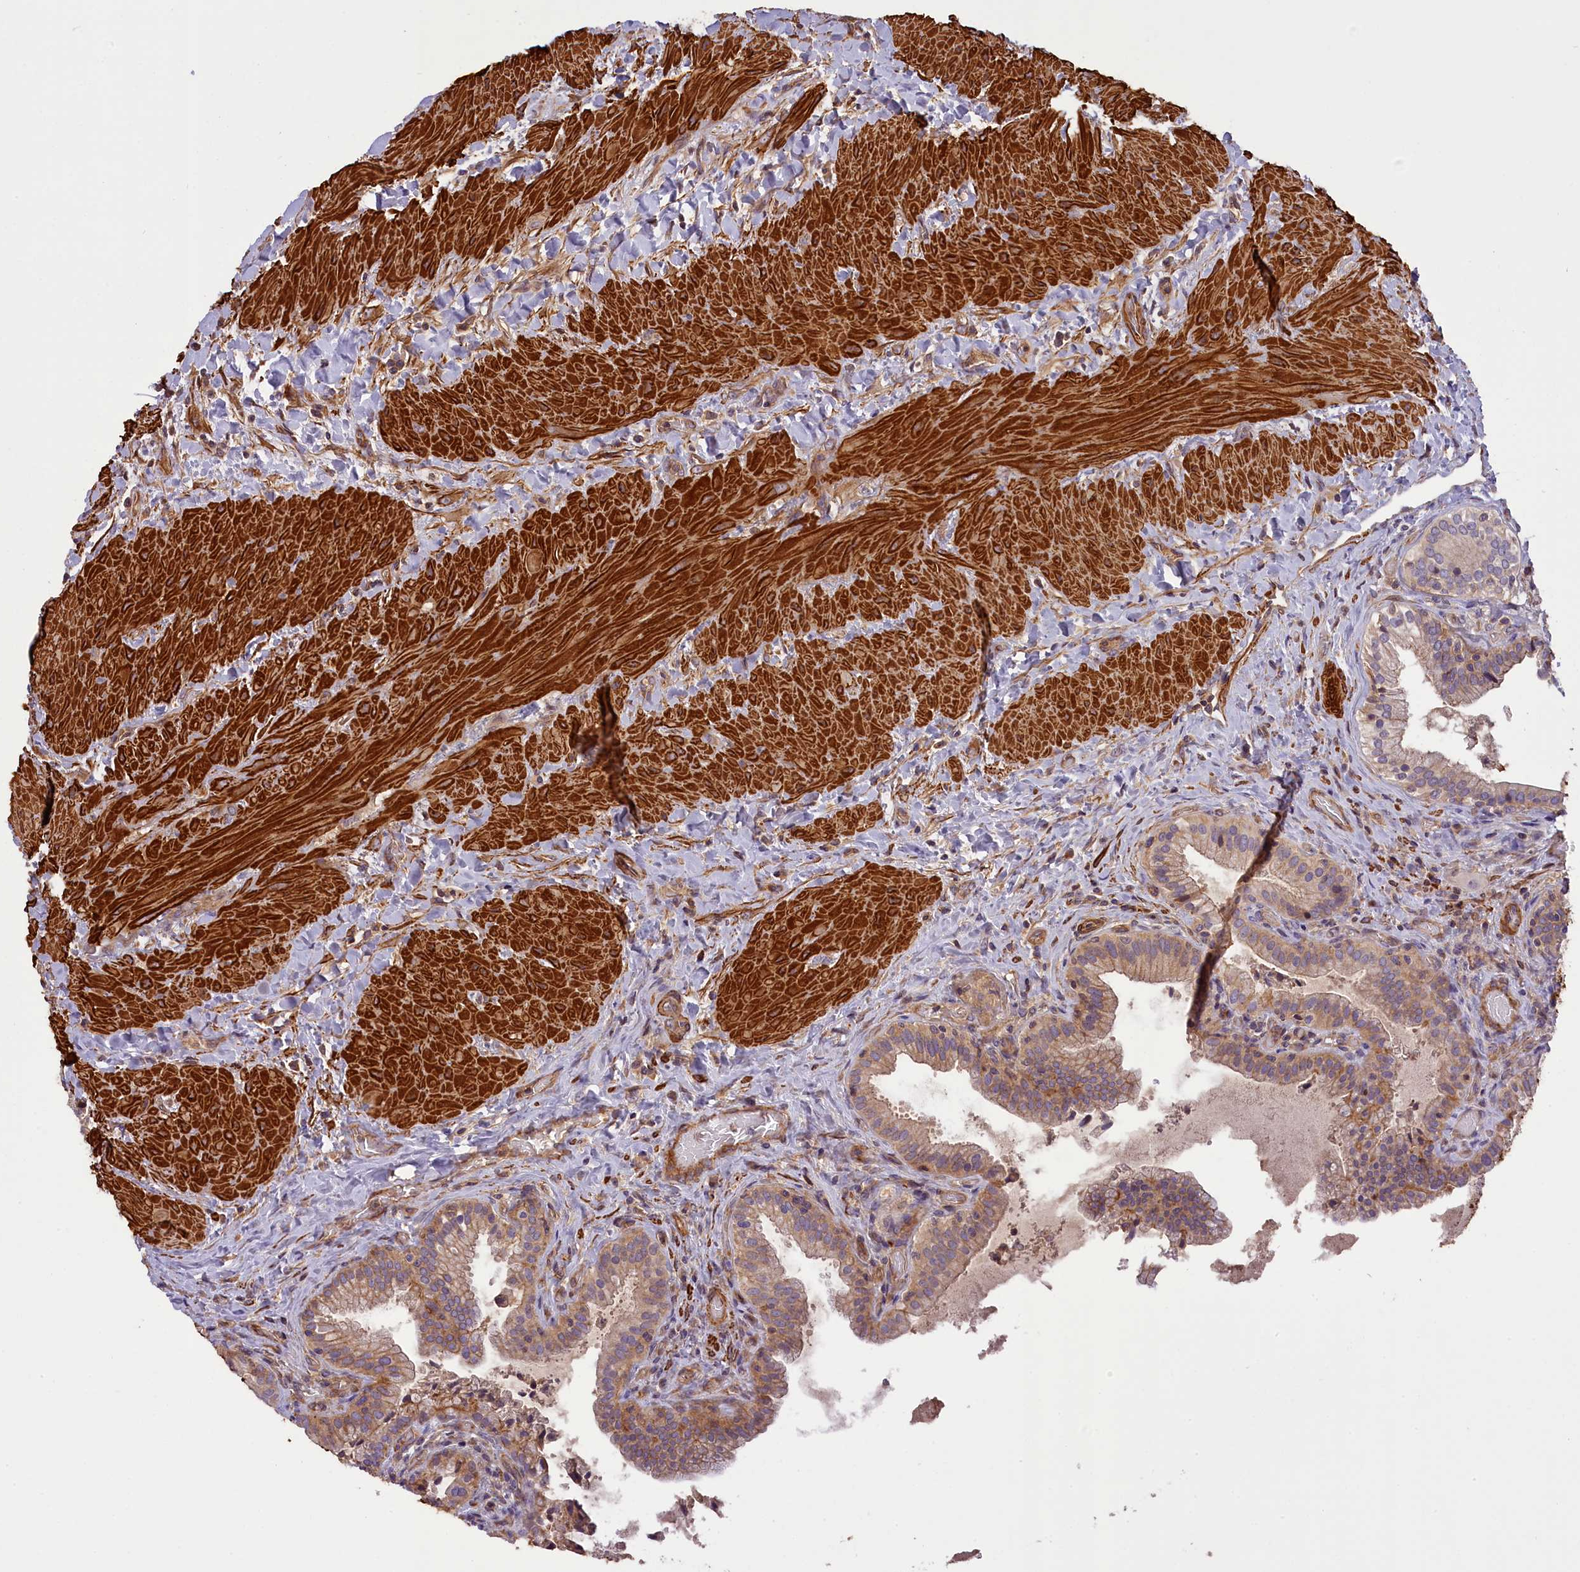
{"staining": {"intensity": "moderate", "quantity": ">75%", "location": "cytoplasmic/membranous"}, "tissue": "gallbladder", "cell_type": "Glandular cells", "image_type": "normal", "snomed": [{"axis": "morphology", "description": "Normal tissue, NOS"}, {"axis": "topography", "description": "Gallbladder"}], "caption": "This micrograph reveals immunohistochemistry staining of unremarkable gallbladder, with medium moderate cytoplasmic/membranous positivity in approximately >75% of glandular cells.", "gene": "FUZ", "patient": {"sex": "male", "age": 24}}